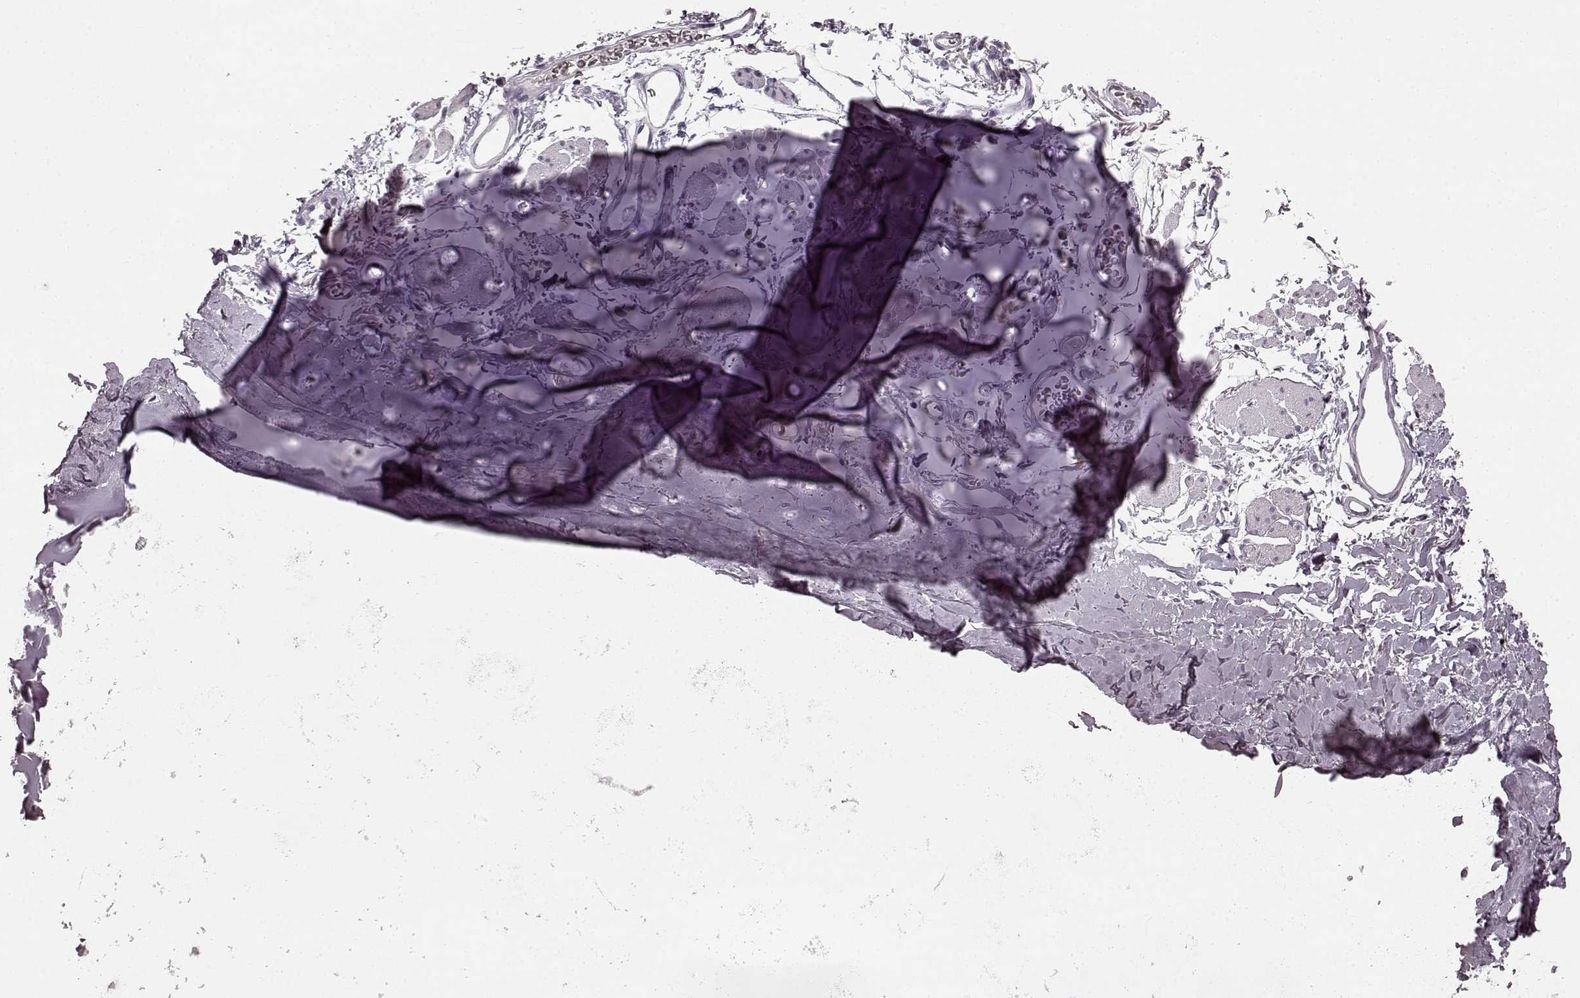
{"staining": {"intensity": "negative", "quantity": "none", "location": "none"}, "tissue": "adipose tissue", "cell_type": "Adipocytes", "image_type": "normal", "snomed": [{"axis": "morphology", "description": "Normal tissue, NOS"}, {"axis": "topography", "description": "Cartilage tissue"}, {"axis": "topography", "description": "Bronchus"}], "caption": "Micrograph shows no significant protein positivity in adipocytes of benign adipose tissue.", "gene": "PRKCE", "patient": {"sex": "female", "age": 79}}